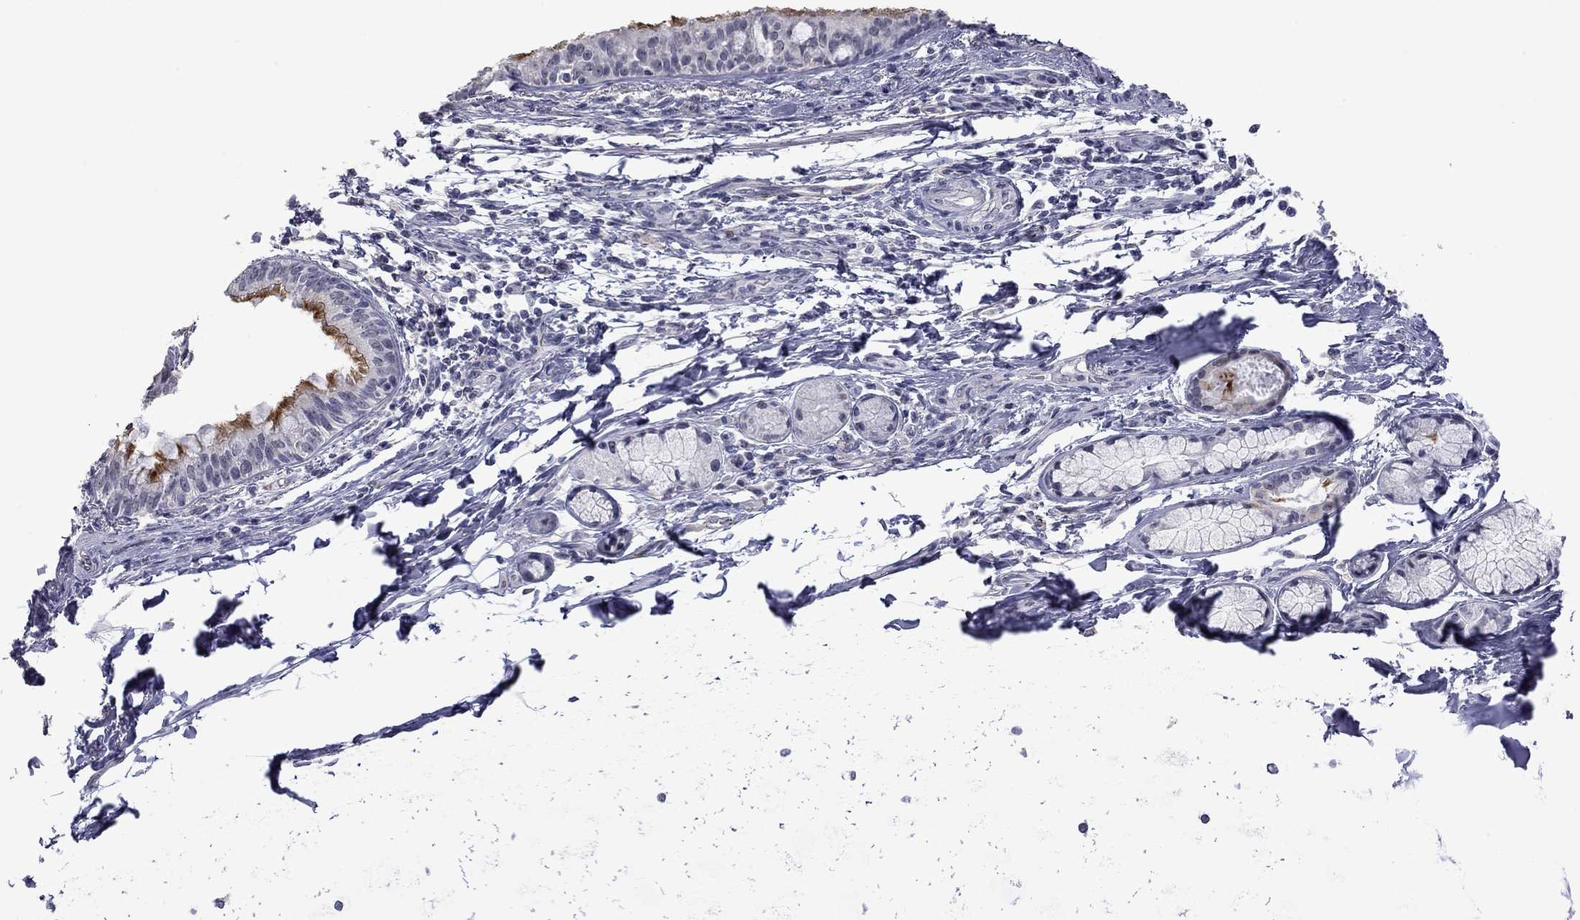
{"staining": {"intensity": "strong", "quantity": "<25%", "location": "cytoplasmic/membranous"}, "tissue": "bronchus", "cell_type": "Respiratory epithelial cells", "image_type": "normal", "snomed": [{"axis": "morphology", "description": "Normal tissue, NOS"}, {"axis": "morphology", "description": "Squamous cell carcinoma, NOS"}, {"axis": "topography", "description": "Bronchus"}, {"axis": "topography", "description": "Lung"}], "caption": "This photomicrograph demonstrates immunohistochemistry staining of normal human bronchus, with medium strong cytoplasmic/membranous staining in about <25% of respiratory epithelial cells.", "gene": "GSG1L", "patient": {"sex": "male", "age": 69}}